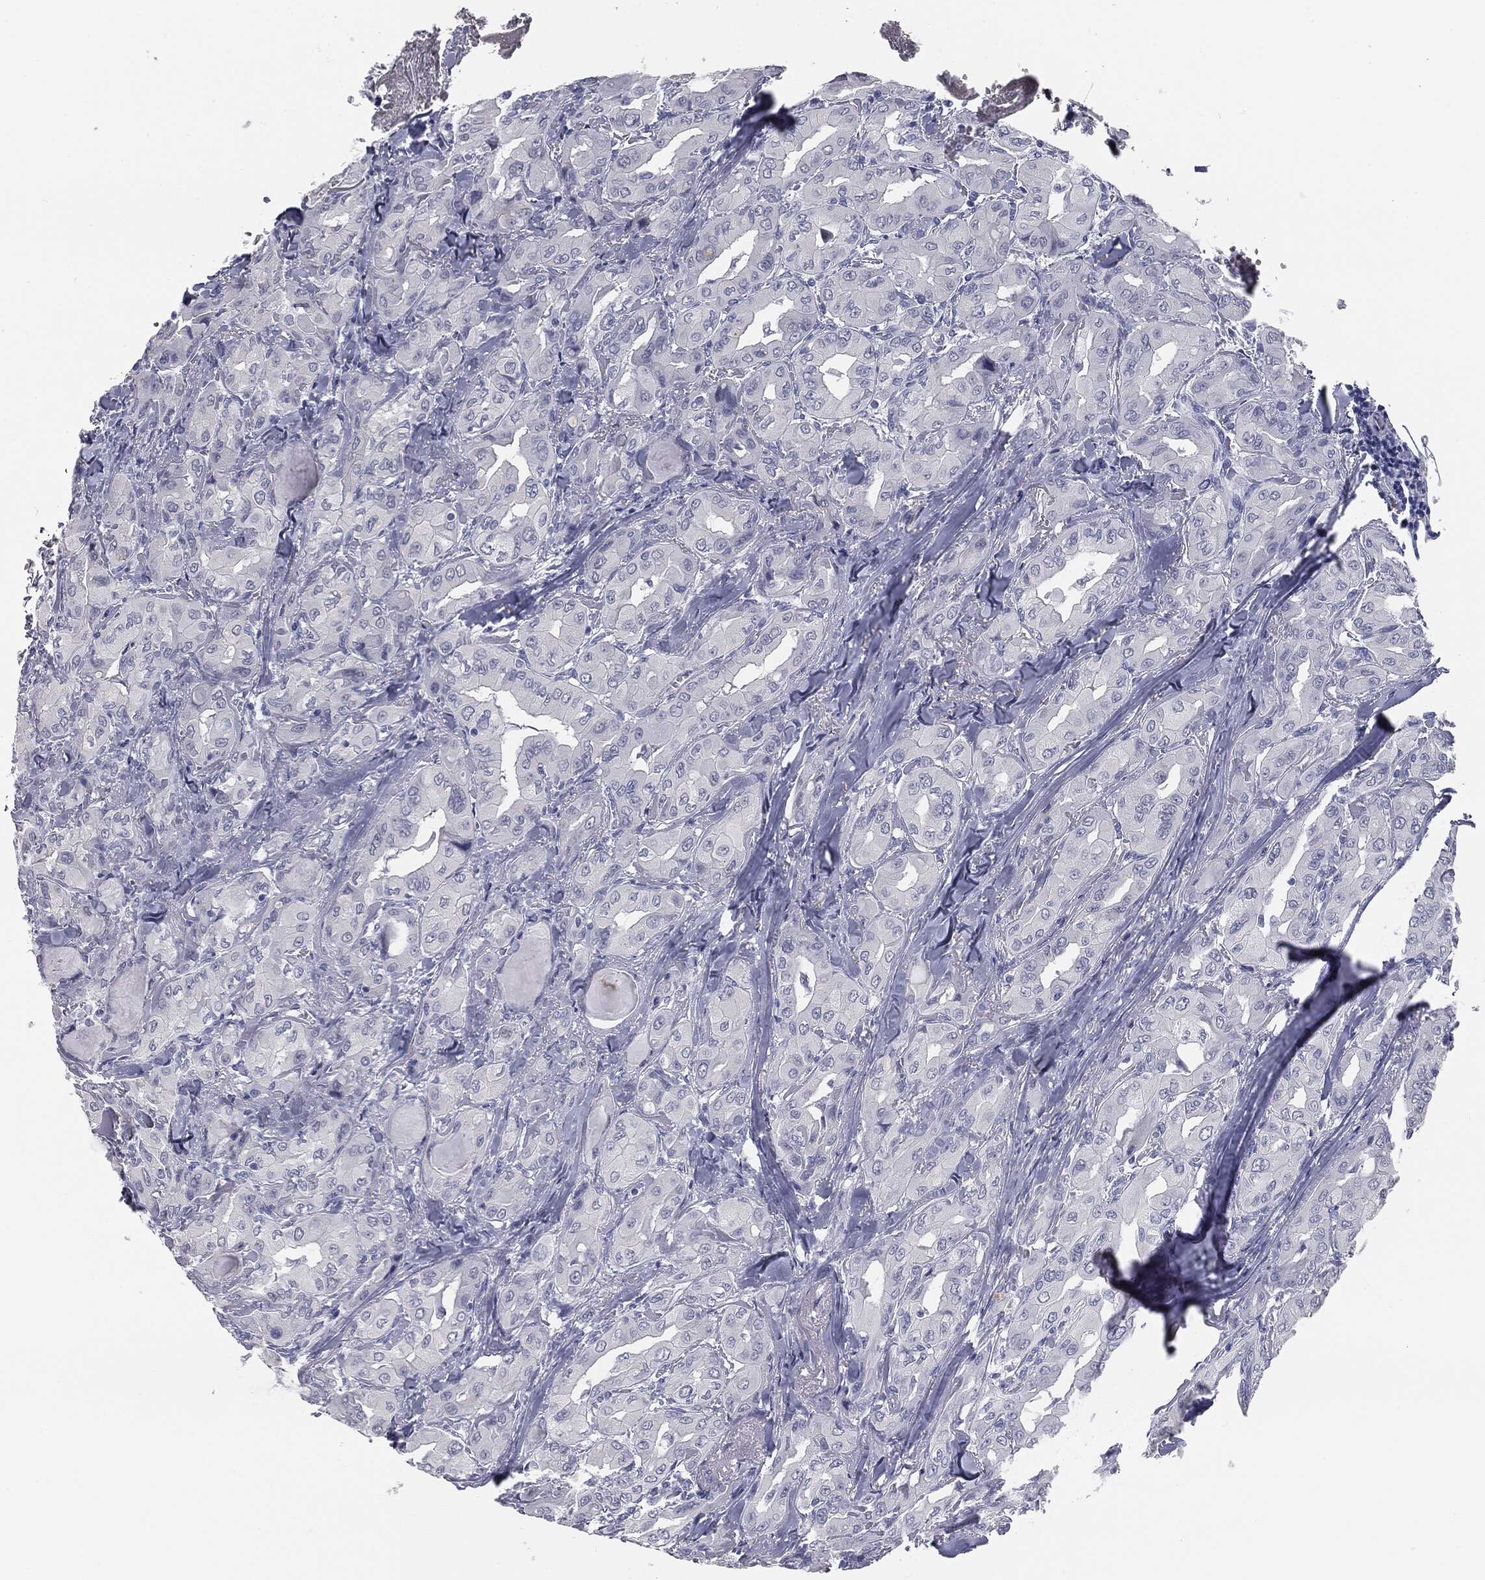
{"staining": {"intensity": "negative", "quantity": "none", "location": "none"}, "tissue": "thyroid cancer", "cell_type": "Tumor cells", "image_type": "cancer", "snomed": [{"axis": "morphology", "description": "Normal tissue, NOS"}, {"axis": "morphology", "description": "Papillary adenocarcinoma, NOS"}, {"axis": "topography", "description": "Thyroid gland"}], "caption": "Immunohistochemistry of human thyroid papillary adenocarcinoma demonstrates no positivity in tumor cells. The staining was performed using DAB to visualize the protein expression in brown, while the nuclei were stained in blue with hematoxylin (Magnification: 20x).", "gene": "MUC5AC", "patient": {"sex": "female", "age": 66}}